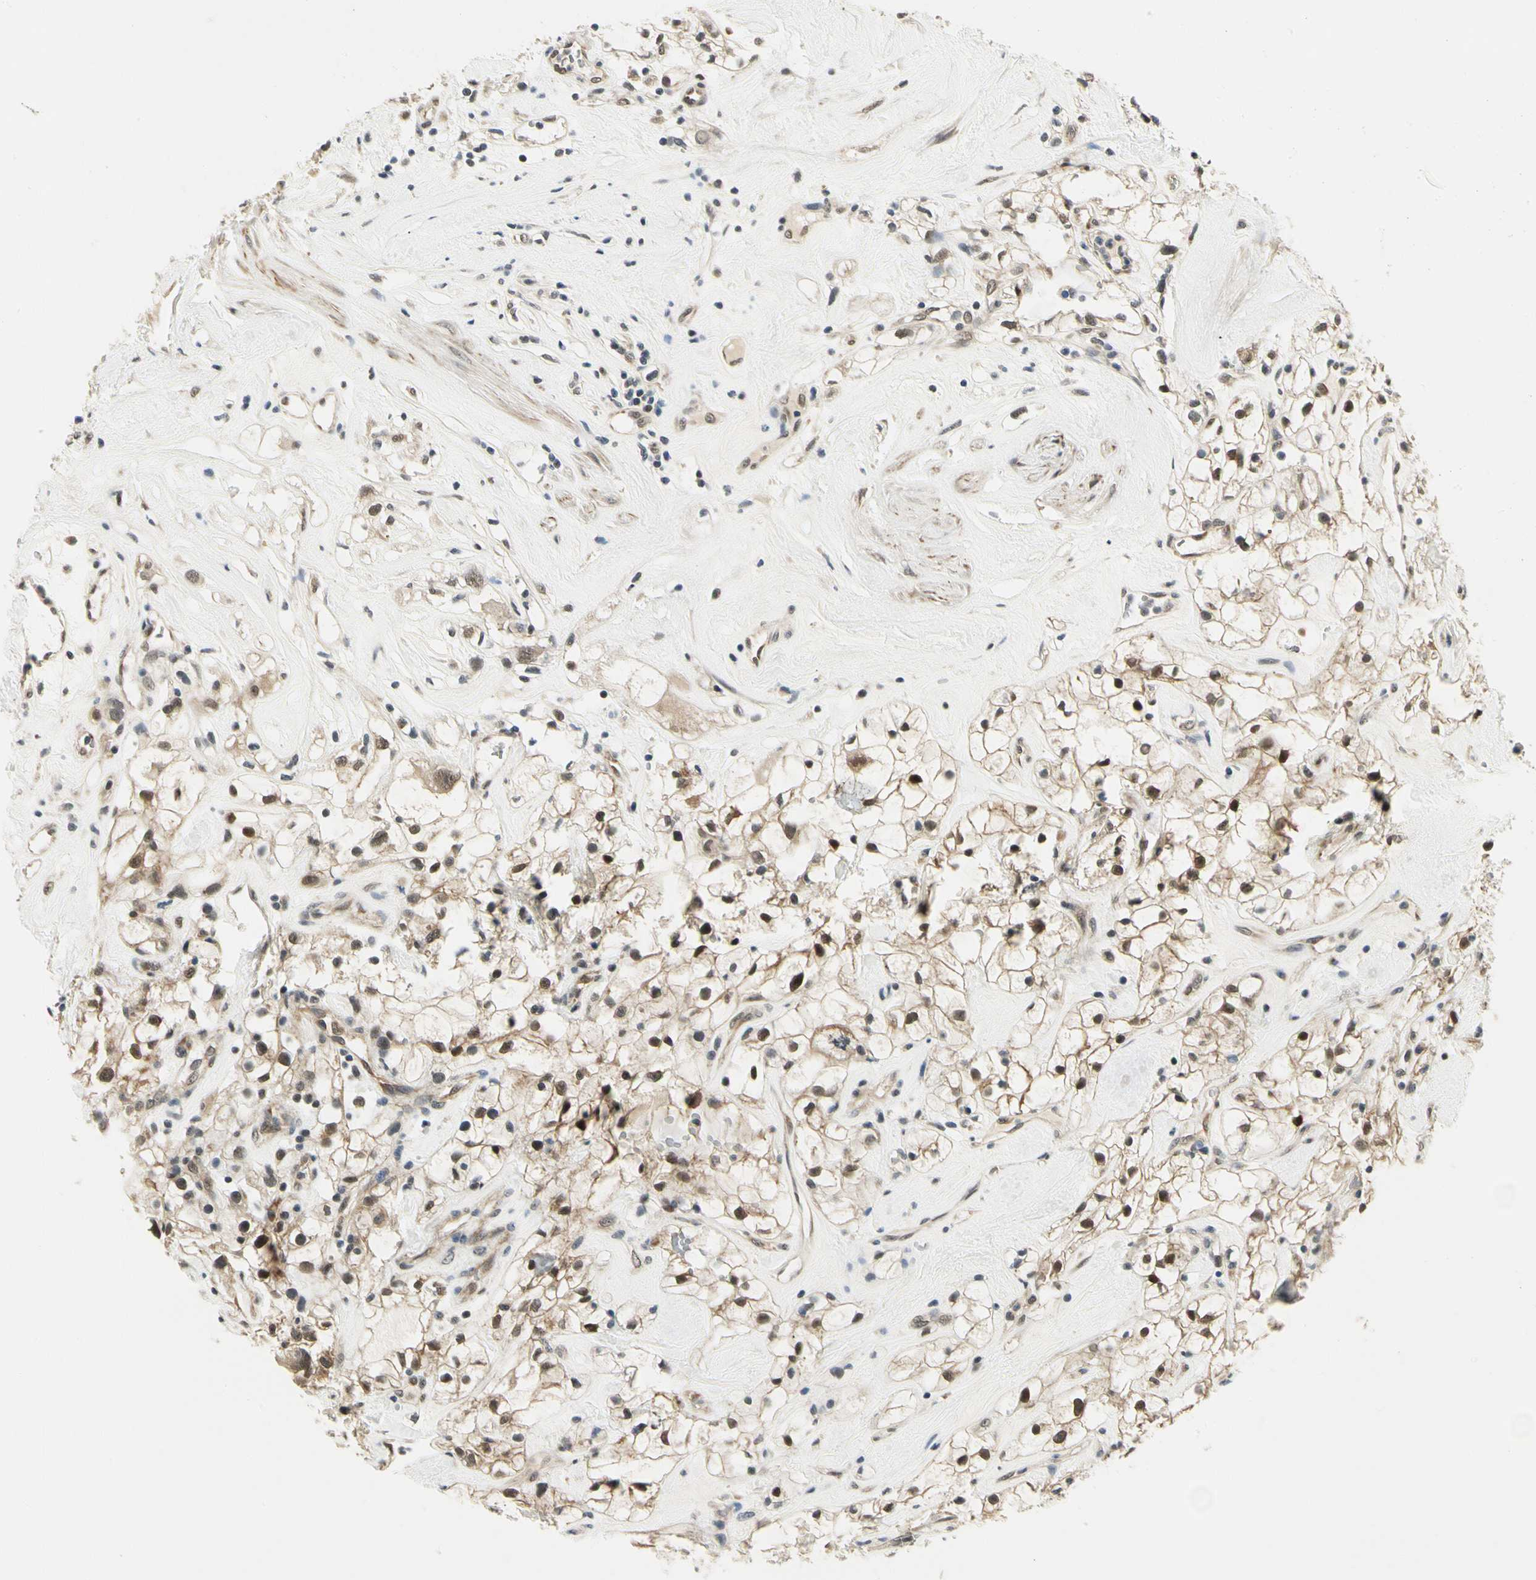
{"staining": {"intensity": "moderate", "quantity": ">75%", "location": "cytoplasmic/membranous"}, "tissue": "renal cancer", "cell_type": "Tumor cells", "image_type": "cancer", "snomed": [{"axis": "morphology", "description": "Adenocarcinoma, NOS"}, {"axis": "topography", "description": "Kidney"}], "caption": "A histopathology image showing moderate cytoplasmic/membranous expression in approximately >75% of tumor cells in adenocarcinoma (renal), as visualized by brown immunohistochemical staining.", "gene": "PDK2", "patient": {"sex": "female", "age": 60}}